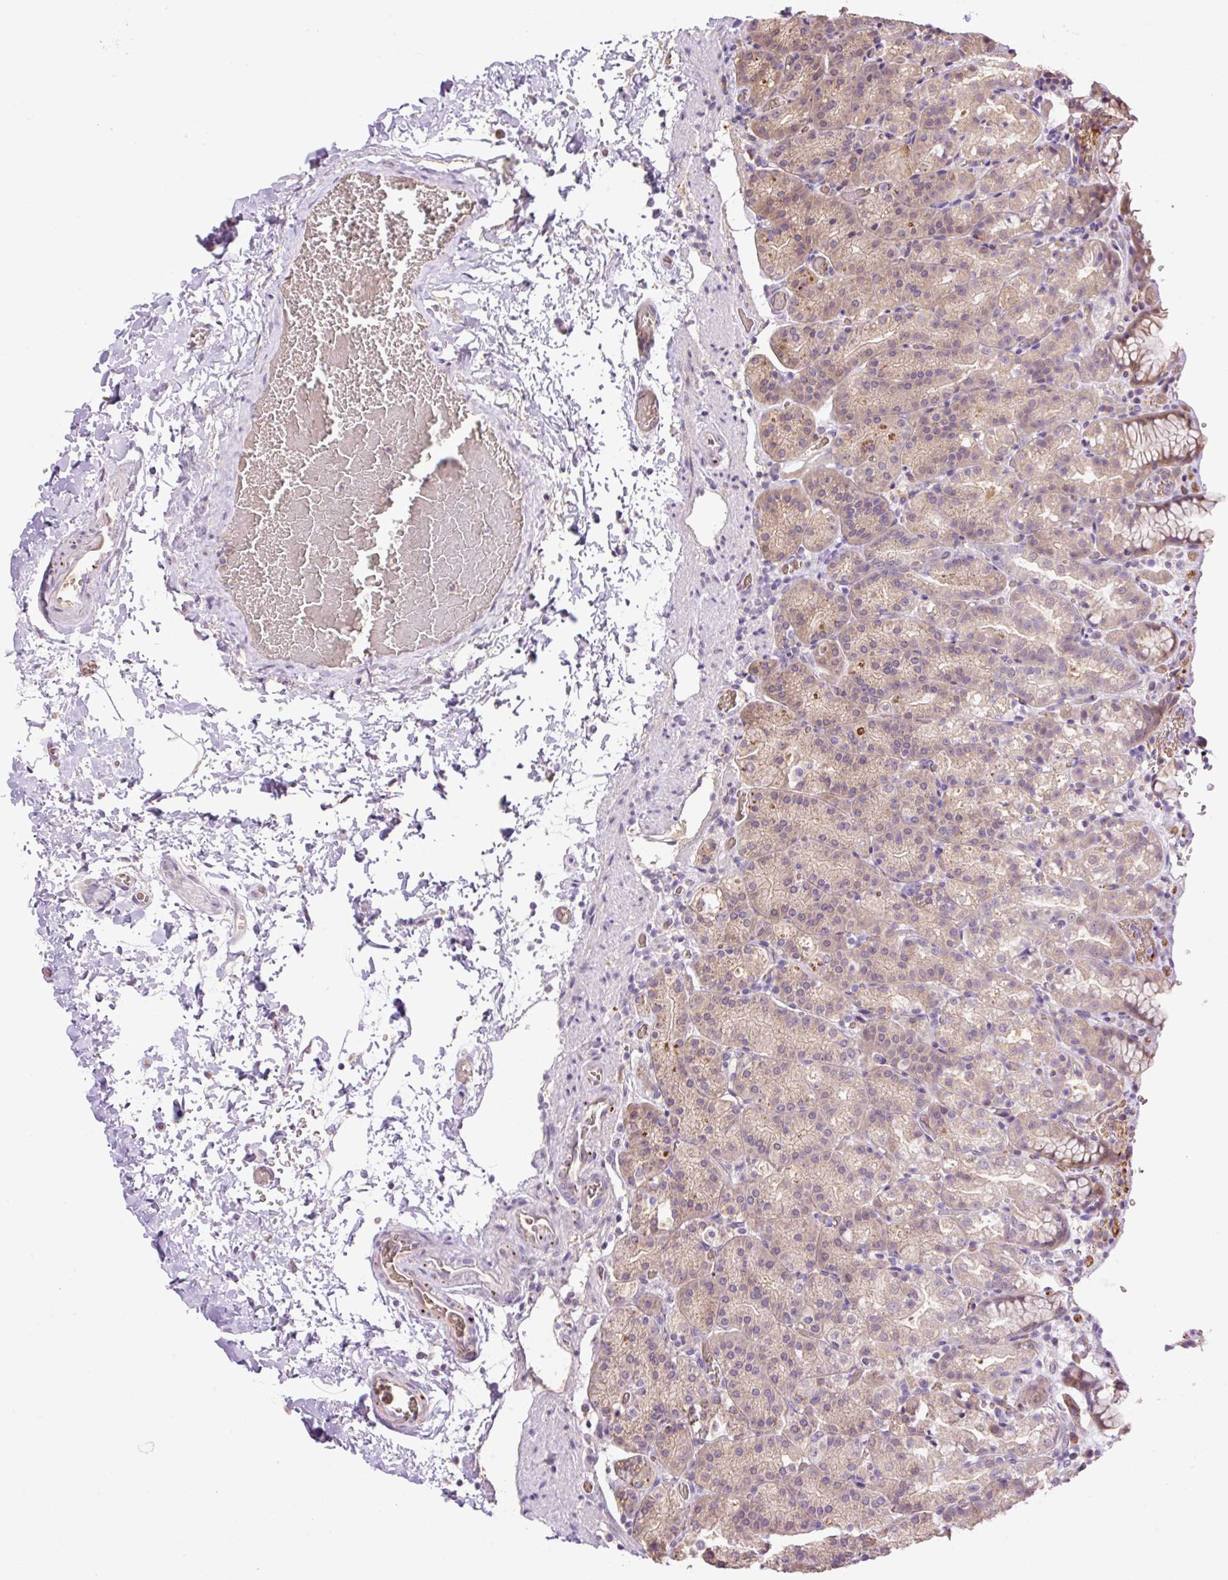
{"staining": {"intensity": "weak", "quantity": "25%-75%", "location": "cytoplasmic/membranous"}, "tissue": "stomach", "cell_type": "Glandular cells", "image_type": "normal", "snomed": [{"axis": "morphology", "description": "Normal tissue, NOS"}, {"axis": "topography", "description": "Stomach, upper"}], "caption": "IHC micrograph of benign stomach stained for a protein (brown), which exhibits low levels of weak cytoplasmic/membranous positivity in approximately 25%-75% of glandular cells.", "gene": "HABP4", "patient": {"sex": "female", "age": 81}}